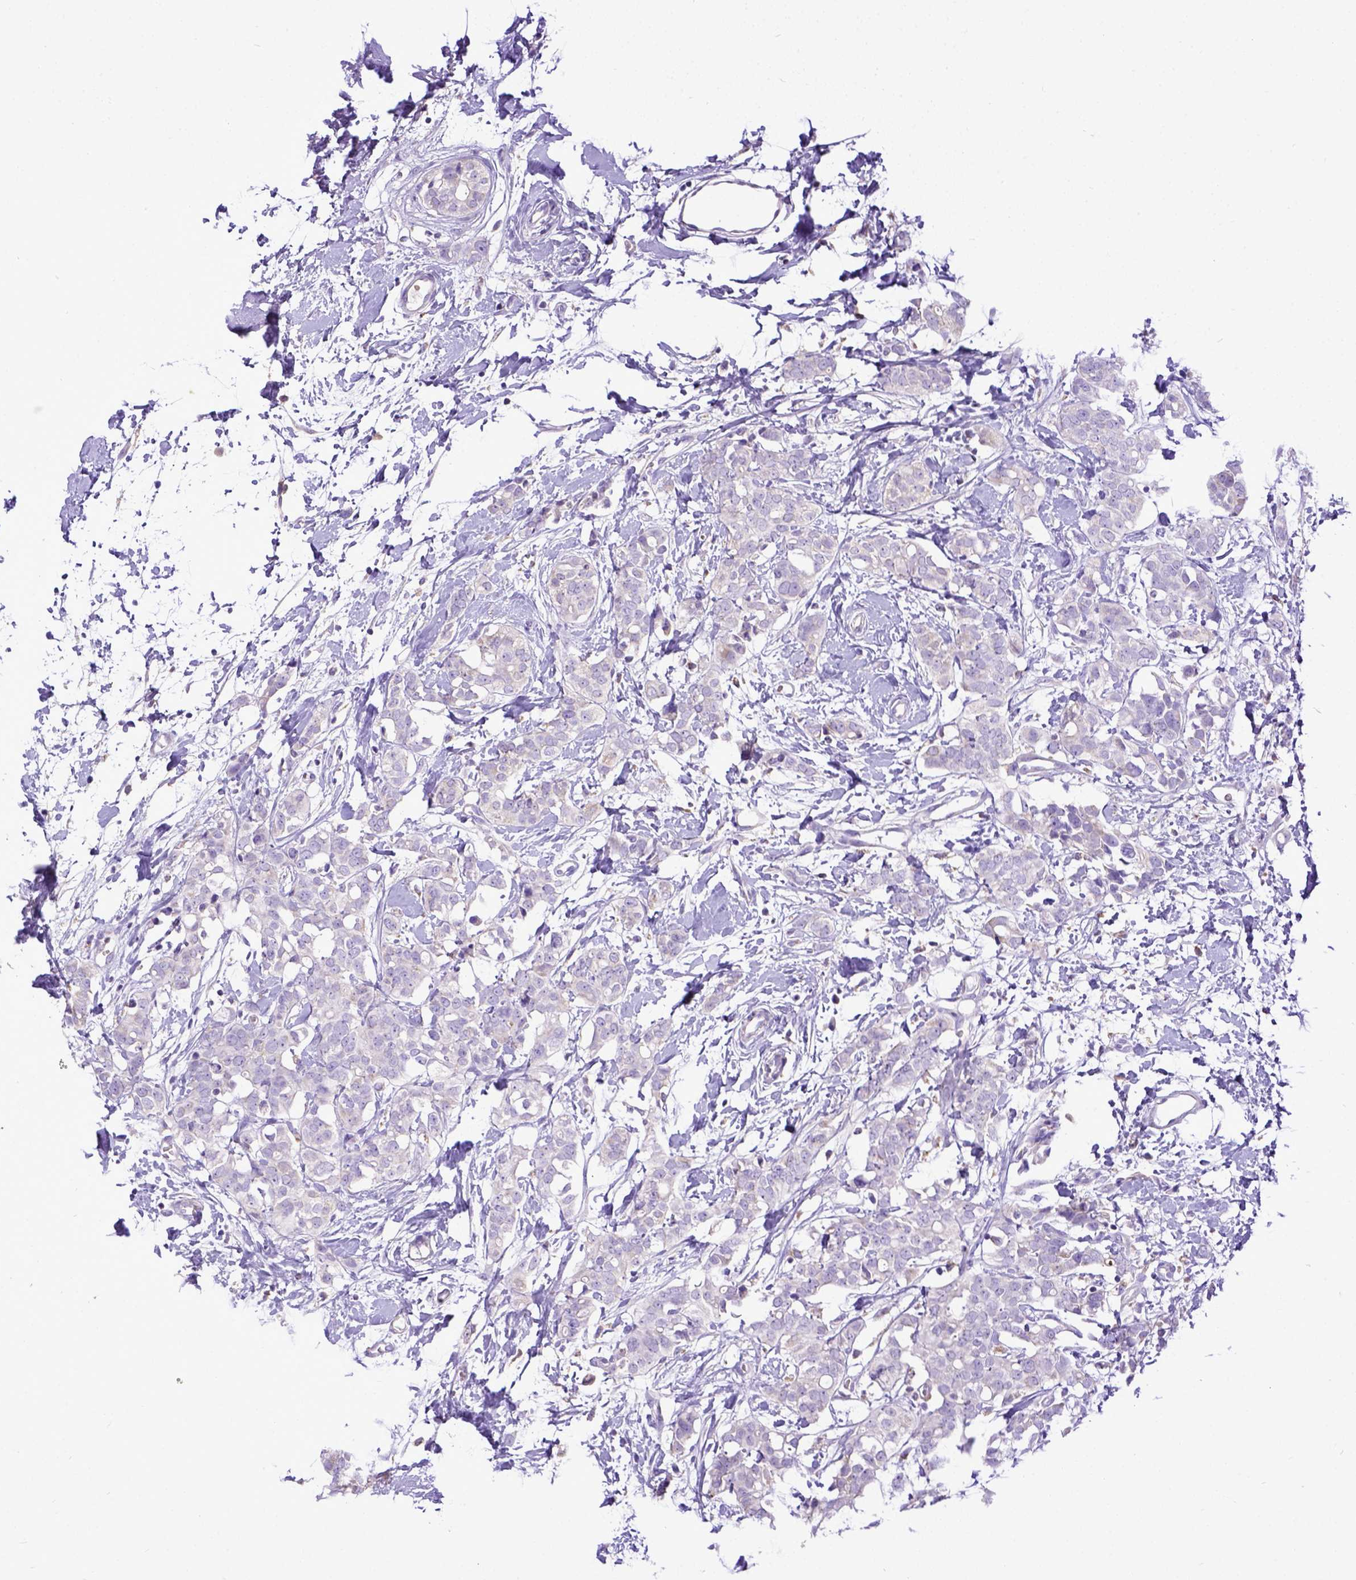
{"staining": {"intensity": "negative", "quantity": "none", "location": "none"}, "tissue": "breast cancer", "cell_type": "Tumor cells", "image_type": "cancer", "snomed": [{"axis": "morphology", "description": "Duct carcinoma"}, {"axis": "topography", "description": "Breast"}], "caption": "IHC image of breast cancer (invasive ductal carcinoma) stained for a protein (brown), which demonstrates no positivity in tumor cells. (DAB (3,3'-diaminobenzidine) immunohistochemistry, high magnification).", "gene": "SPEF1", "patient": {"sex": "female", "age": 40}}